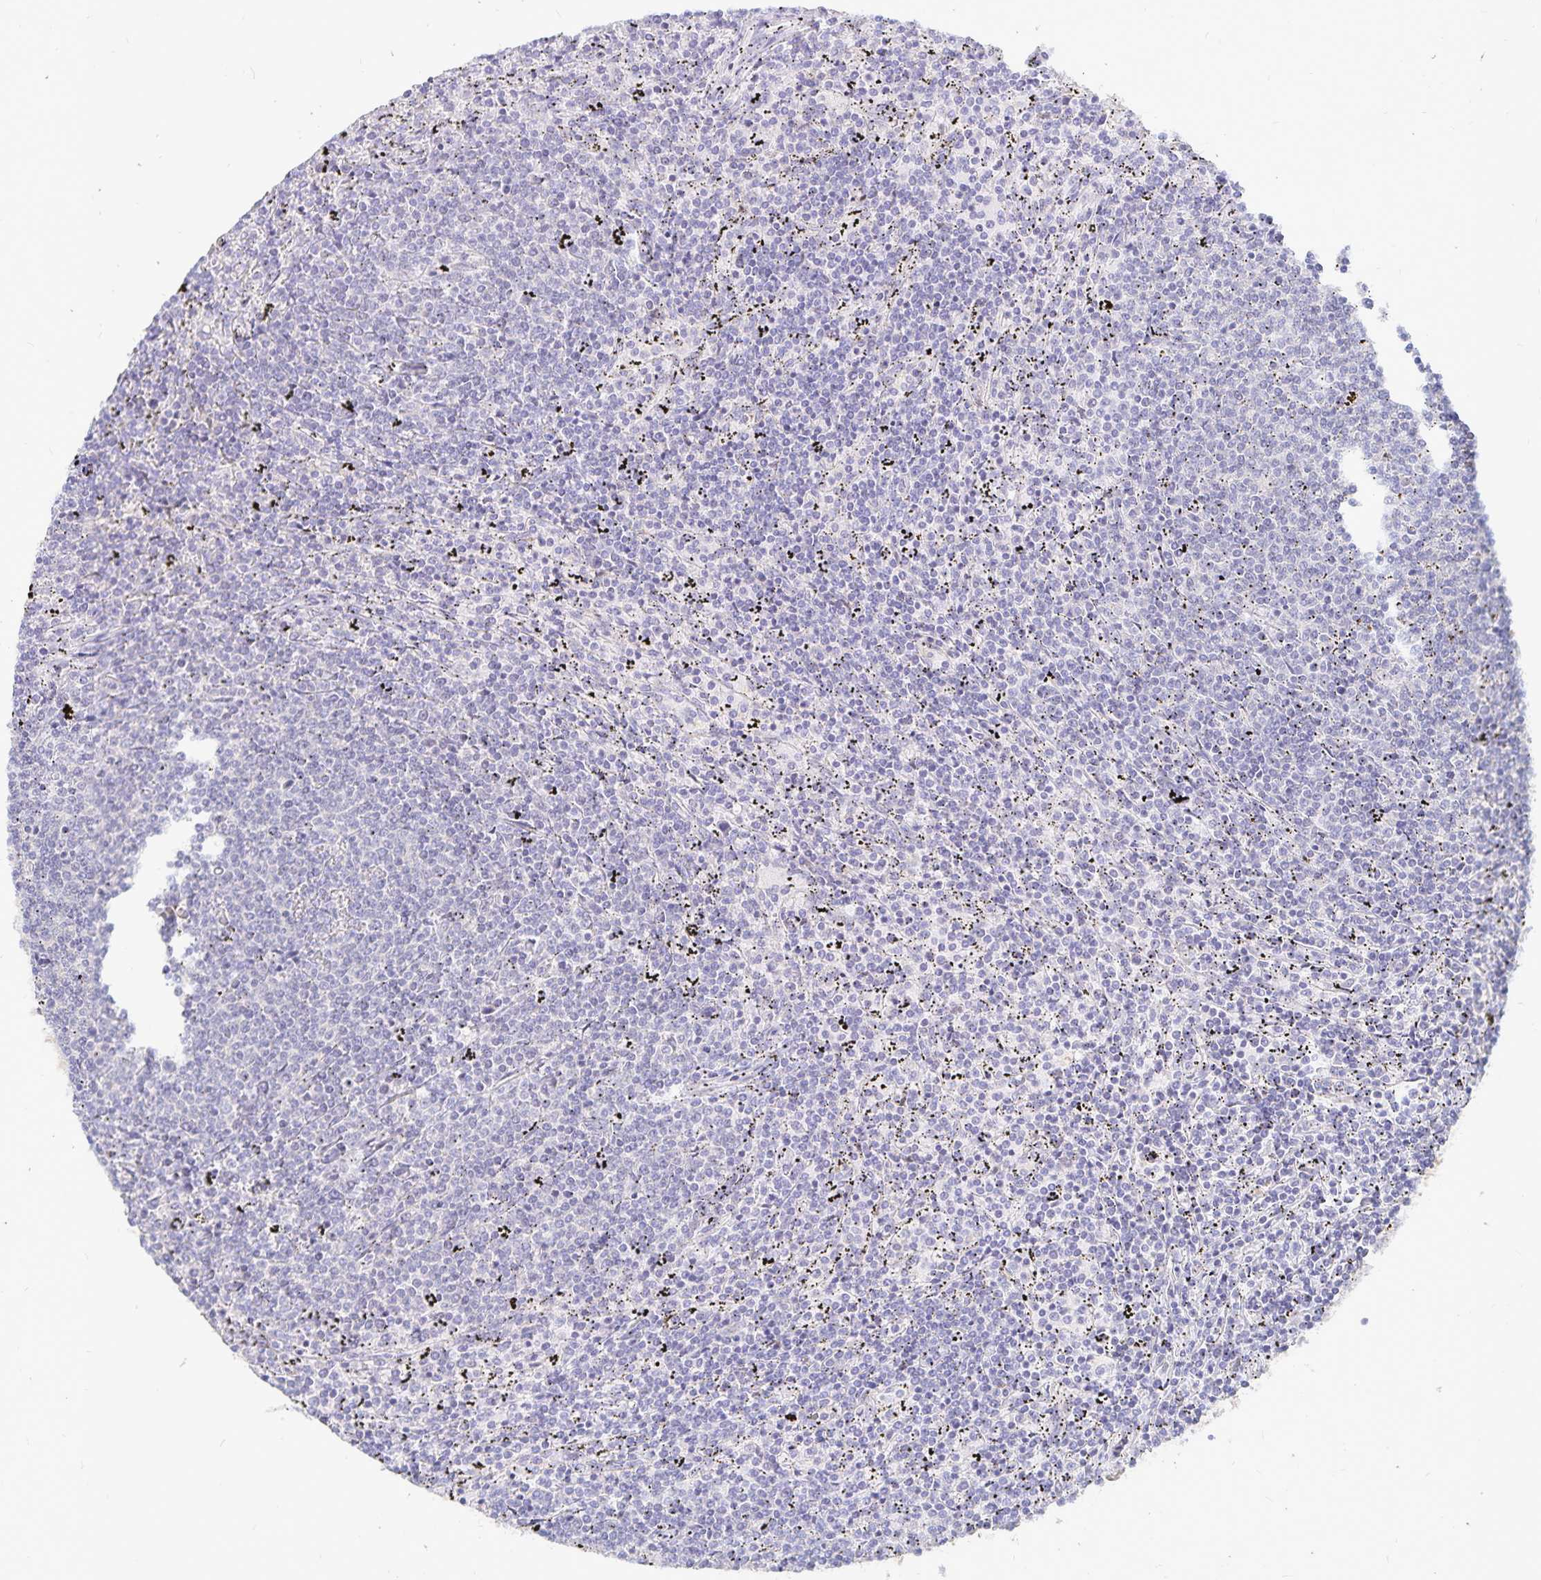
{"staining": {"intensity": "negative", "quantity": "none", "location": "none"}, "tissue": "lymphoma", "cell_type": "Tumor cells", "image_type": "cancer", "snomed": [{"axis": "morphology", "description": "Malignant lymphoma, non-Hodgkin's type, Low grade"}, {"axis": "topography", "description": "Spleen"}], "caption": "Immunohistochemical staining of malignant lymphoma, non-Hodgkin's type (low-grade) exhibits no significant expression in tumor cells.", "gene": "PKHD1", "patient": {"sex": "female", "age": 50}}